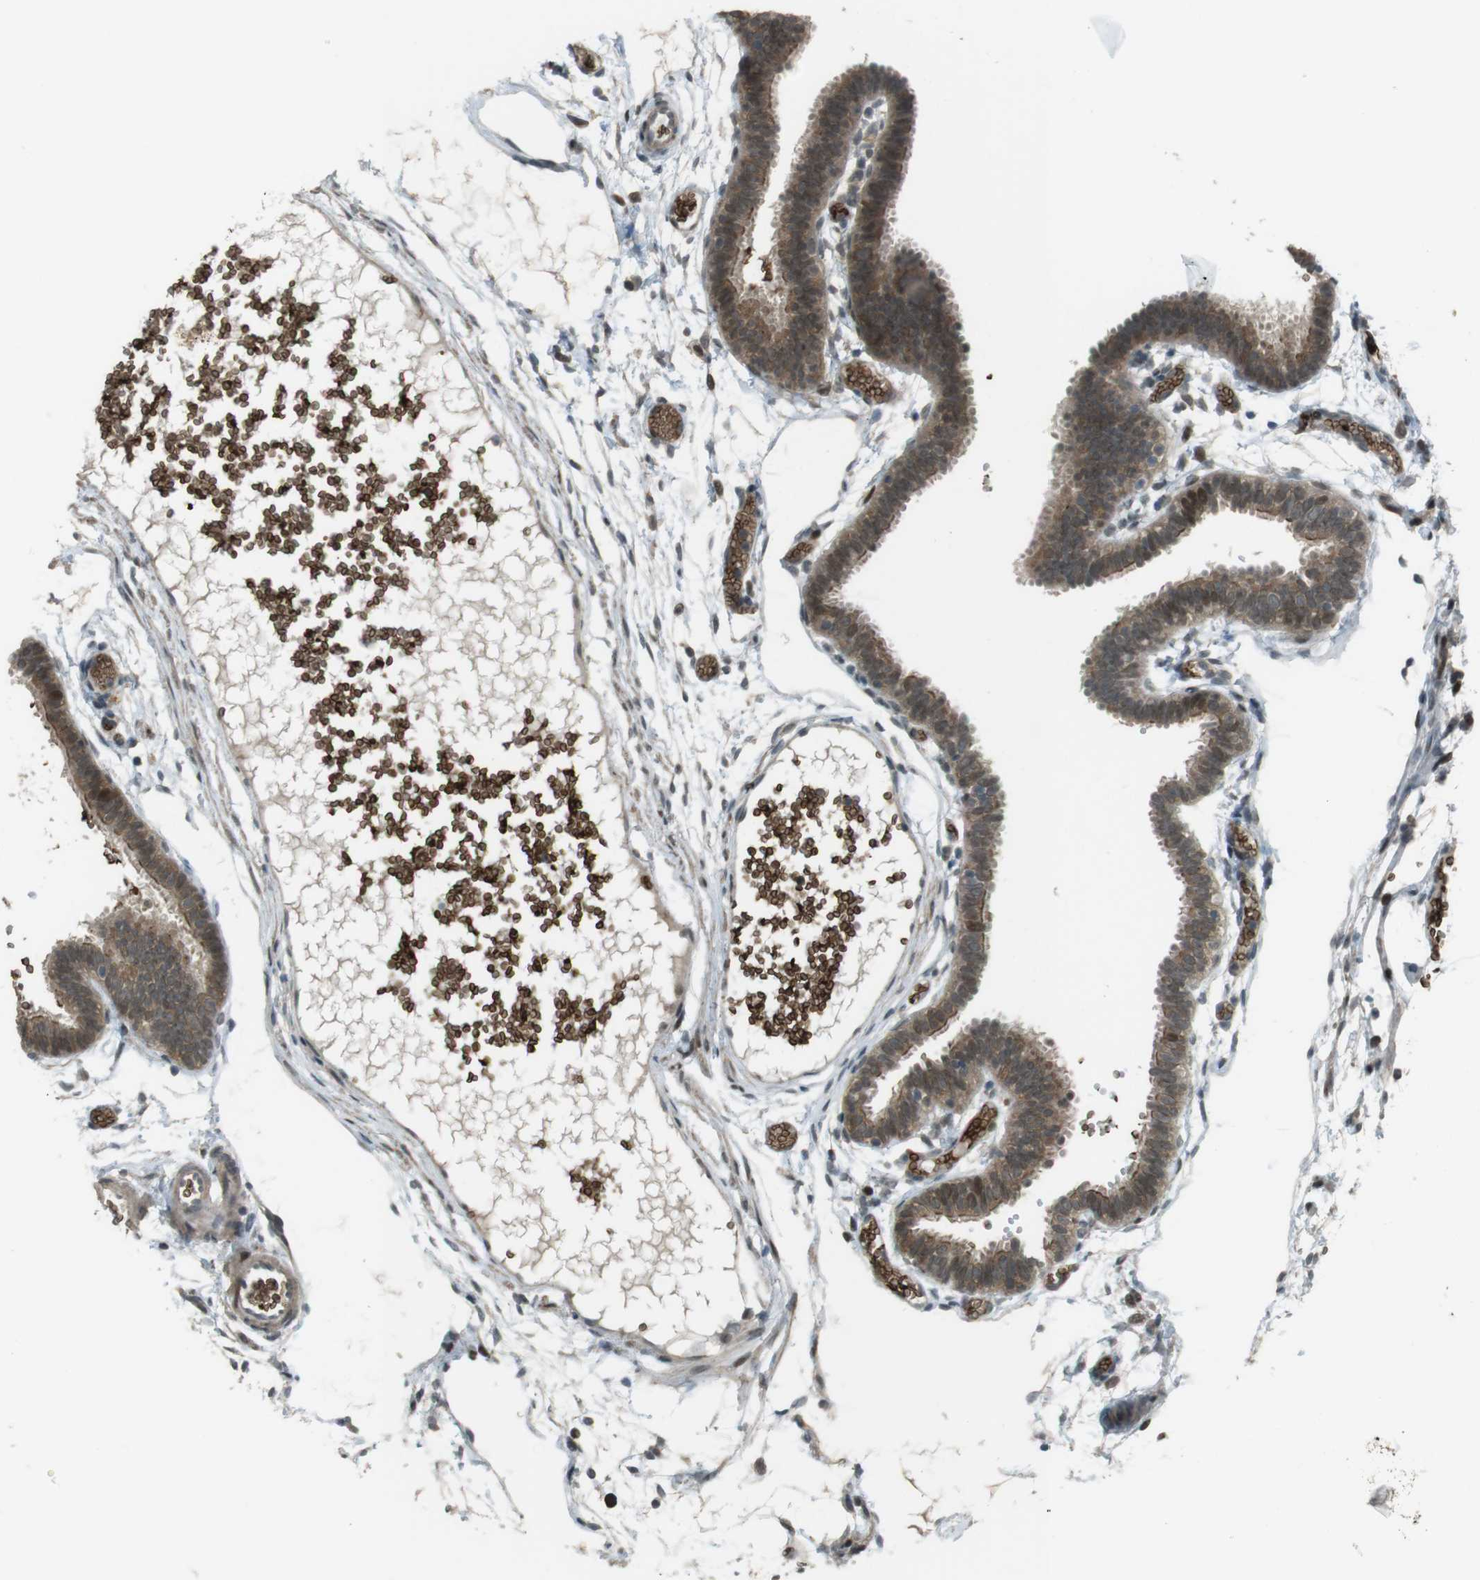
{"staining": {"intensity": "moderate", "quantity": ">75%", "location": "cytoplasmic/membranous,nuclear"}, "tissue": "fallopian tube", "cell_type": "Glandular cells", "image_type": "normal", "snomed": [{"axis": "morphology", "description": "Normal tissue, NOS"}, {"axis": "topography", "description": "Fallopian tube"}], "caption": "A medium amount of moderate cytoplasmic/membranous,nuclear staining is present in about >75% of glandular cells in unremarkable fallopian tube. (DAB IHC with brightfield microscopy, high magnification).", "gene": "SLITRK5", "patient": {"sex": "female", "age": 29}}